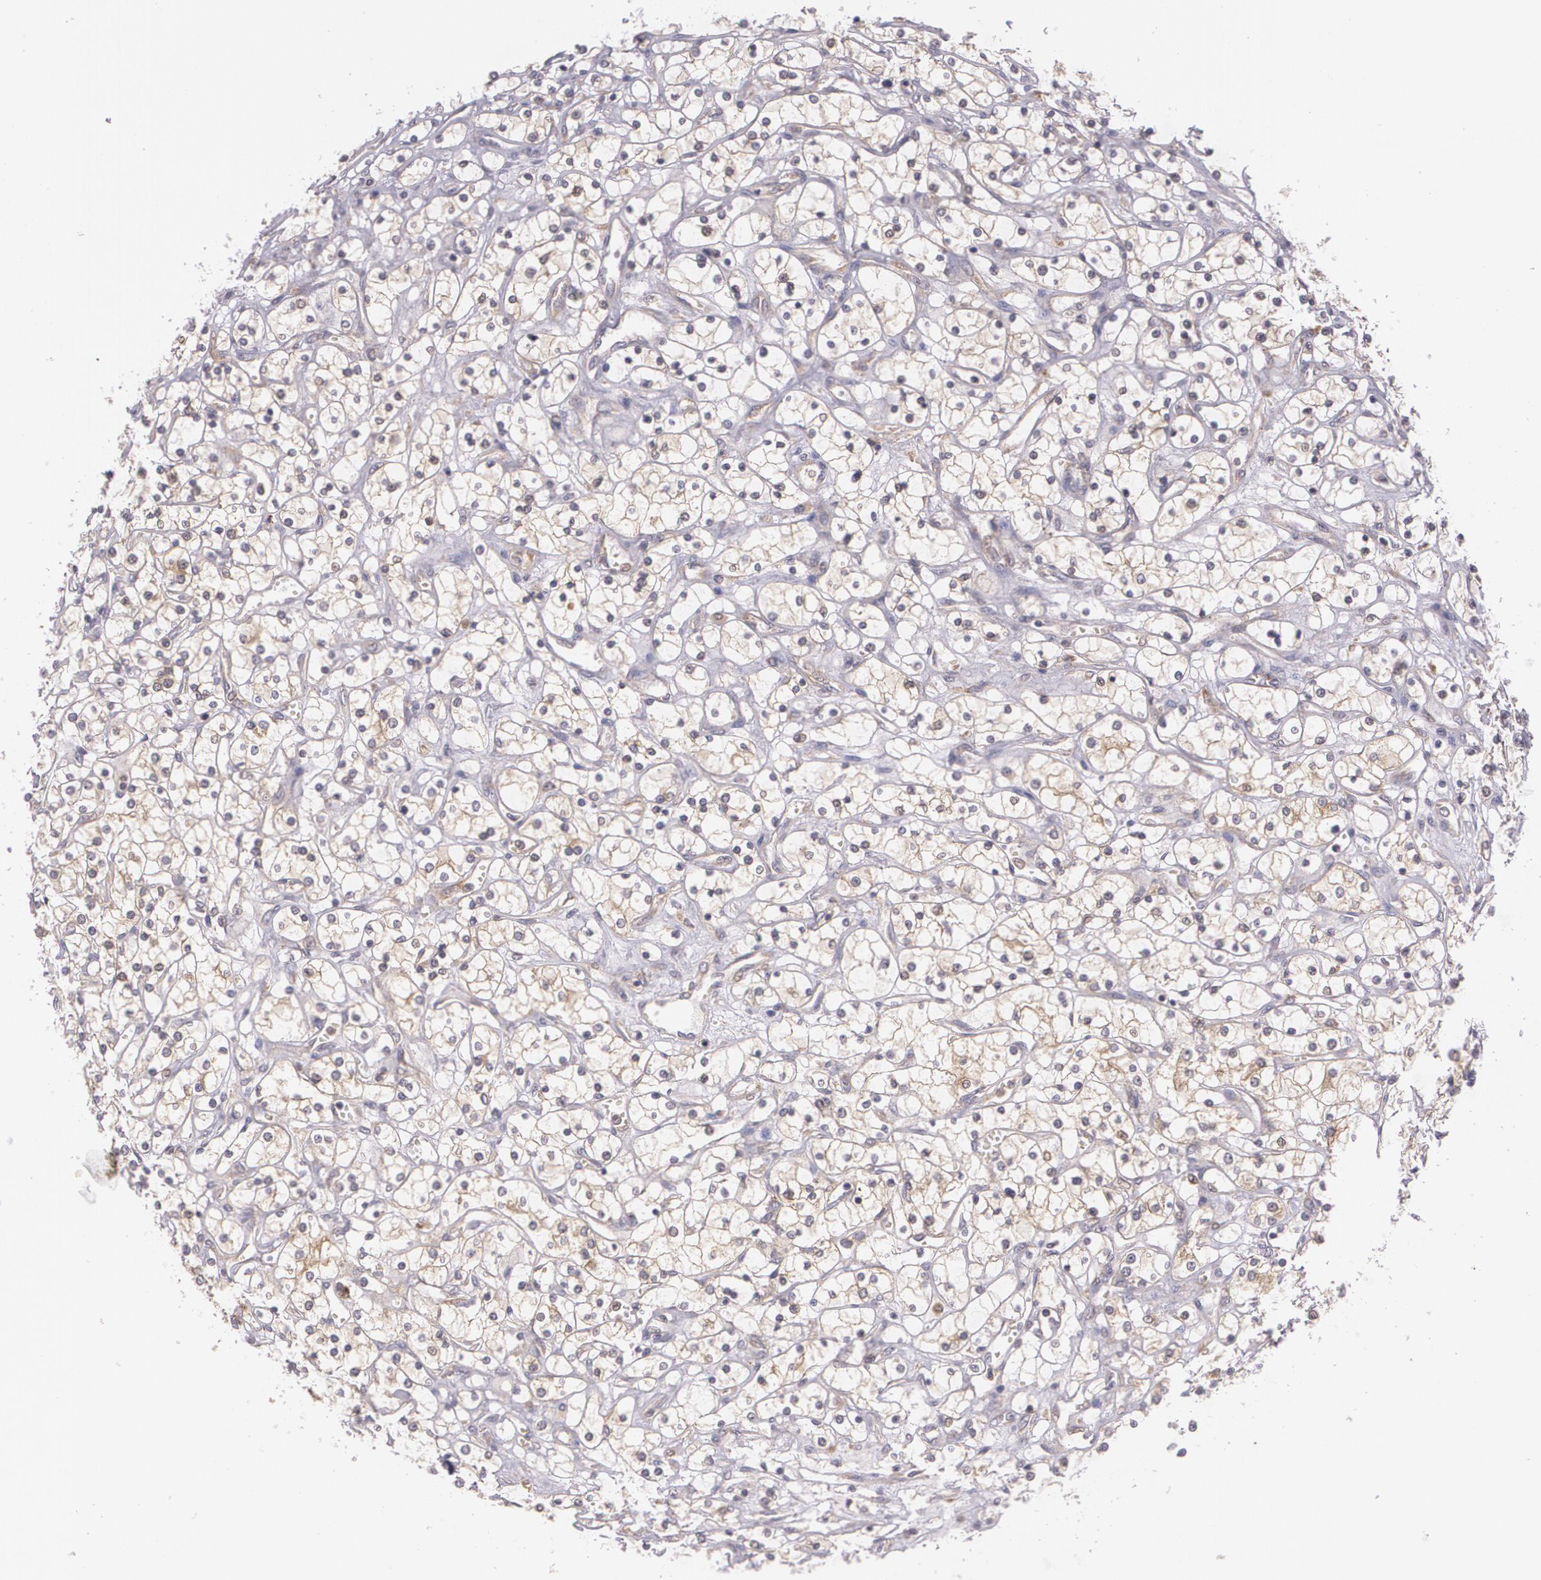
{"staining": {"intensity": "weak", "quantity": ">75%", "location": "cytoplasmic/membranous"}, "tissue": "renal cancer", "cell_type": "Tumor cells", "image_type": "cancer", "snomed": [{"axis": "morphology", "description": "Adenocarcinoma, NOS"}, {"axis": "topography", "description": "Kidney"}], "caption": "DAB (3,3'-diaminobenzidine) immunohistochemical staining of human renal cancer shows weak cytoplasmic/membranous protein positivity in approximately >75% of tumor cells.", "gene": "CCL17", "patient": {"sex": "male", "age": 61}}